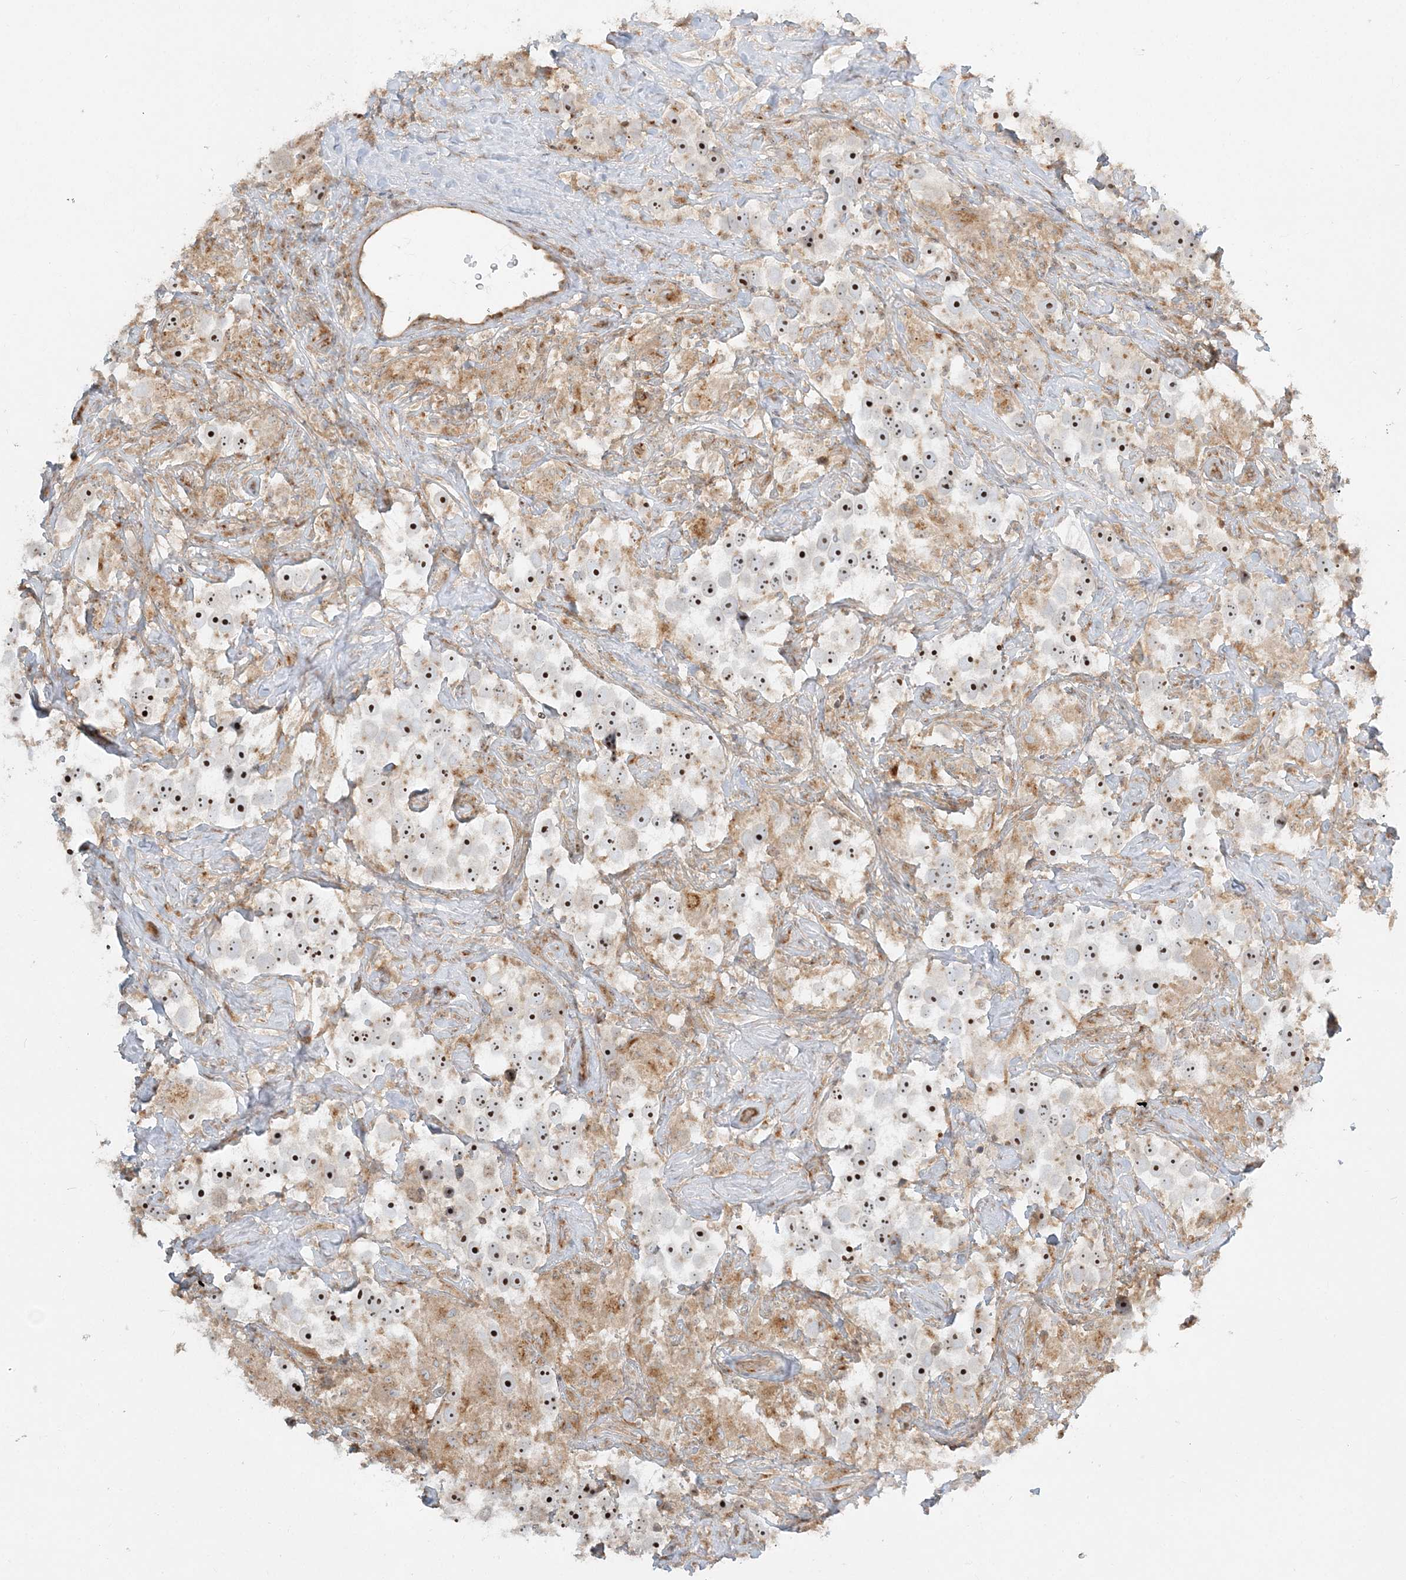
{"staining": {"intensity": "moderate", "quantity": ">75%", "location": "nuclear"}, "tissue": "testis cancer", "cell_type": "Tumor cells", "image_type": "cancer", "snomed": [{"axis": "morphology", "description": "Seminoma, NOS"}, {"axis": "topography", "description": "Testis"}], "caption": "Testis seminoma was stained to show a protein in brown. There is medium levels of moderate nuclear positivity in approximately >75% of tumor cells.", "gene": "AP1AR", "patient": {"sex": "male", "age": 49}}